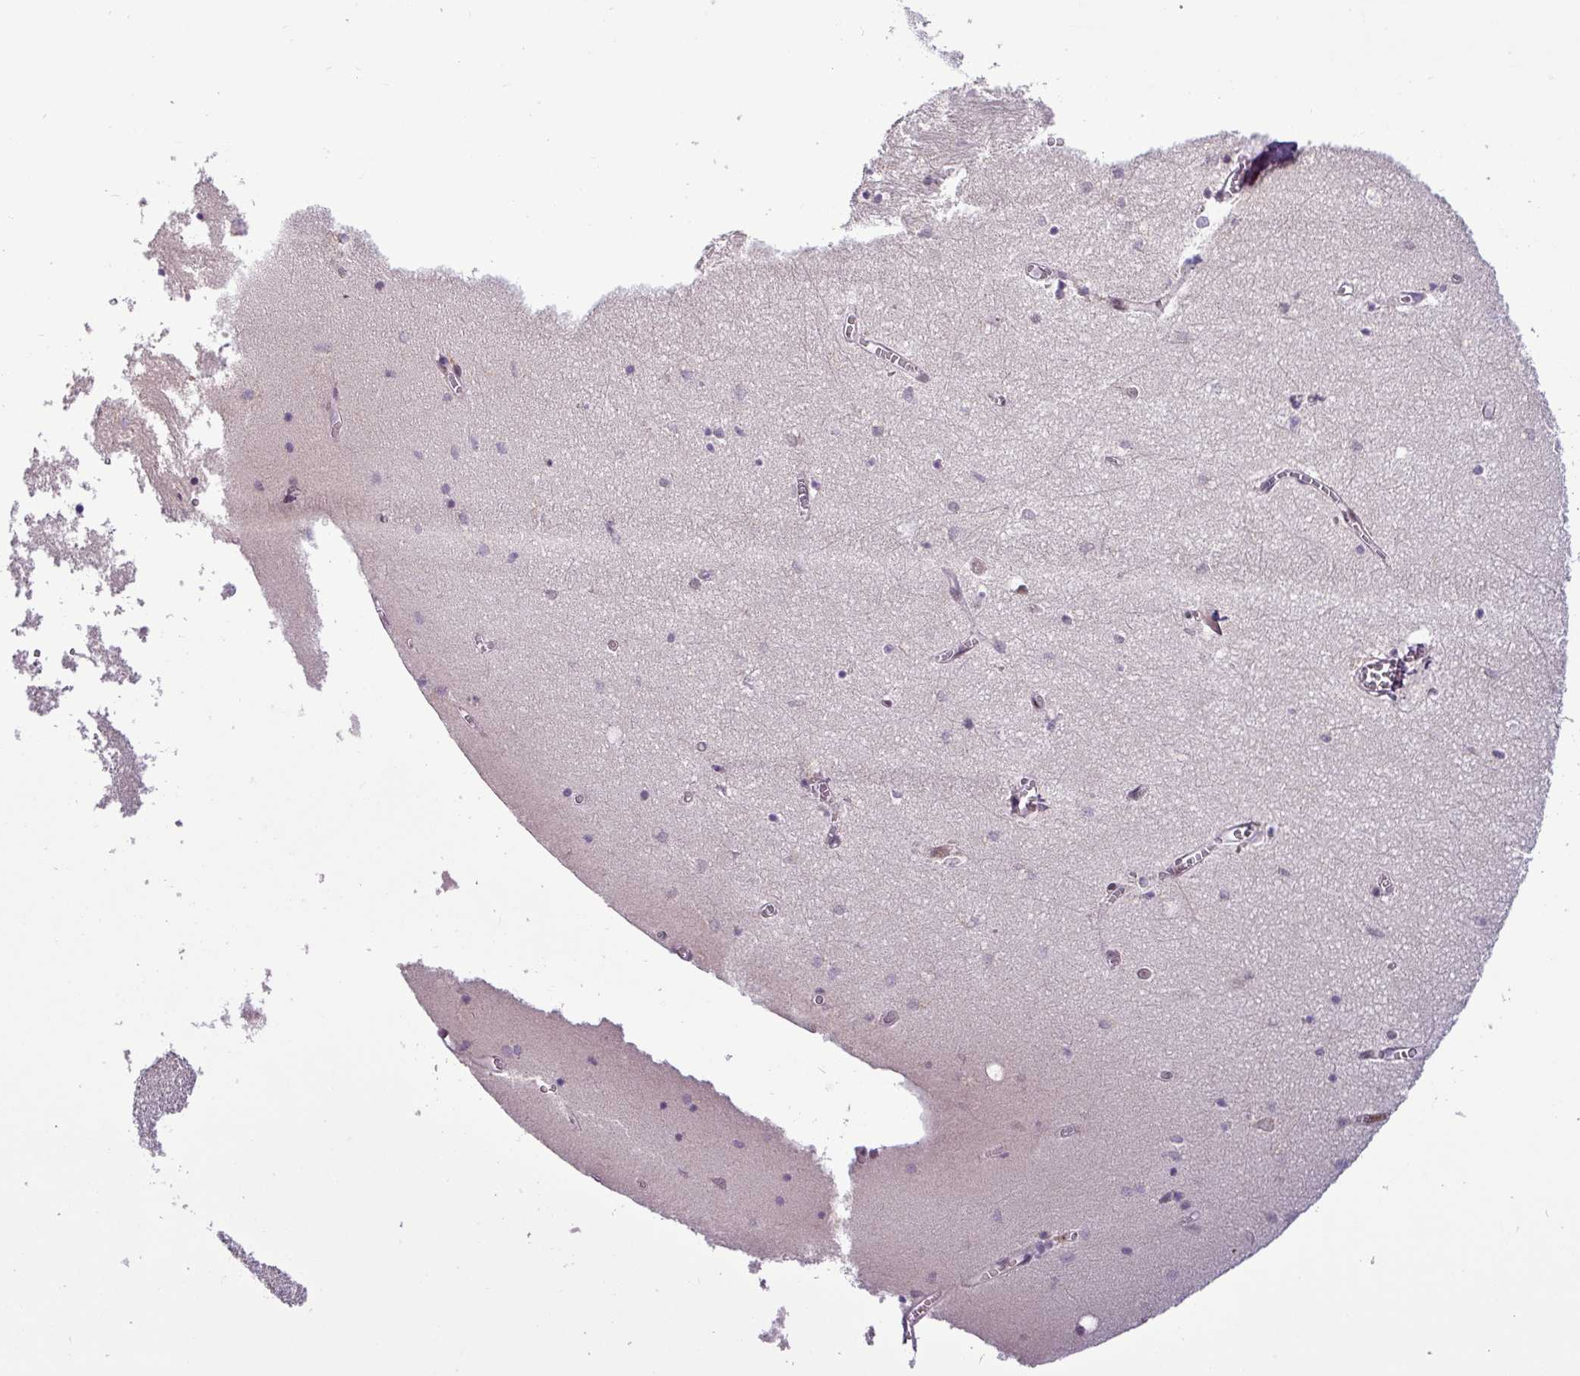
{"staining": {"intensity": "negative", "quantity": "none", "location": "none"}, "tissue": "hippocampus", "cell_type": "Glial cells", "image_type": "normal", "snomed": [{"axis": "morphology", "description": "Normal tissue, NOS"}, {"axis": "topography", "description": "Hippocampus"}], "caption": "Glial cells show no significant staining in benign hippocampus. (Stains: DAB immunohistochemistry with hematoxylin counter stain, Microscopy: brightfield microscopy at high magnification).", "gene": "IRF2BPL", "patient": {"sex": "female", "age": 64}}